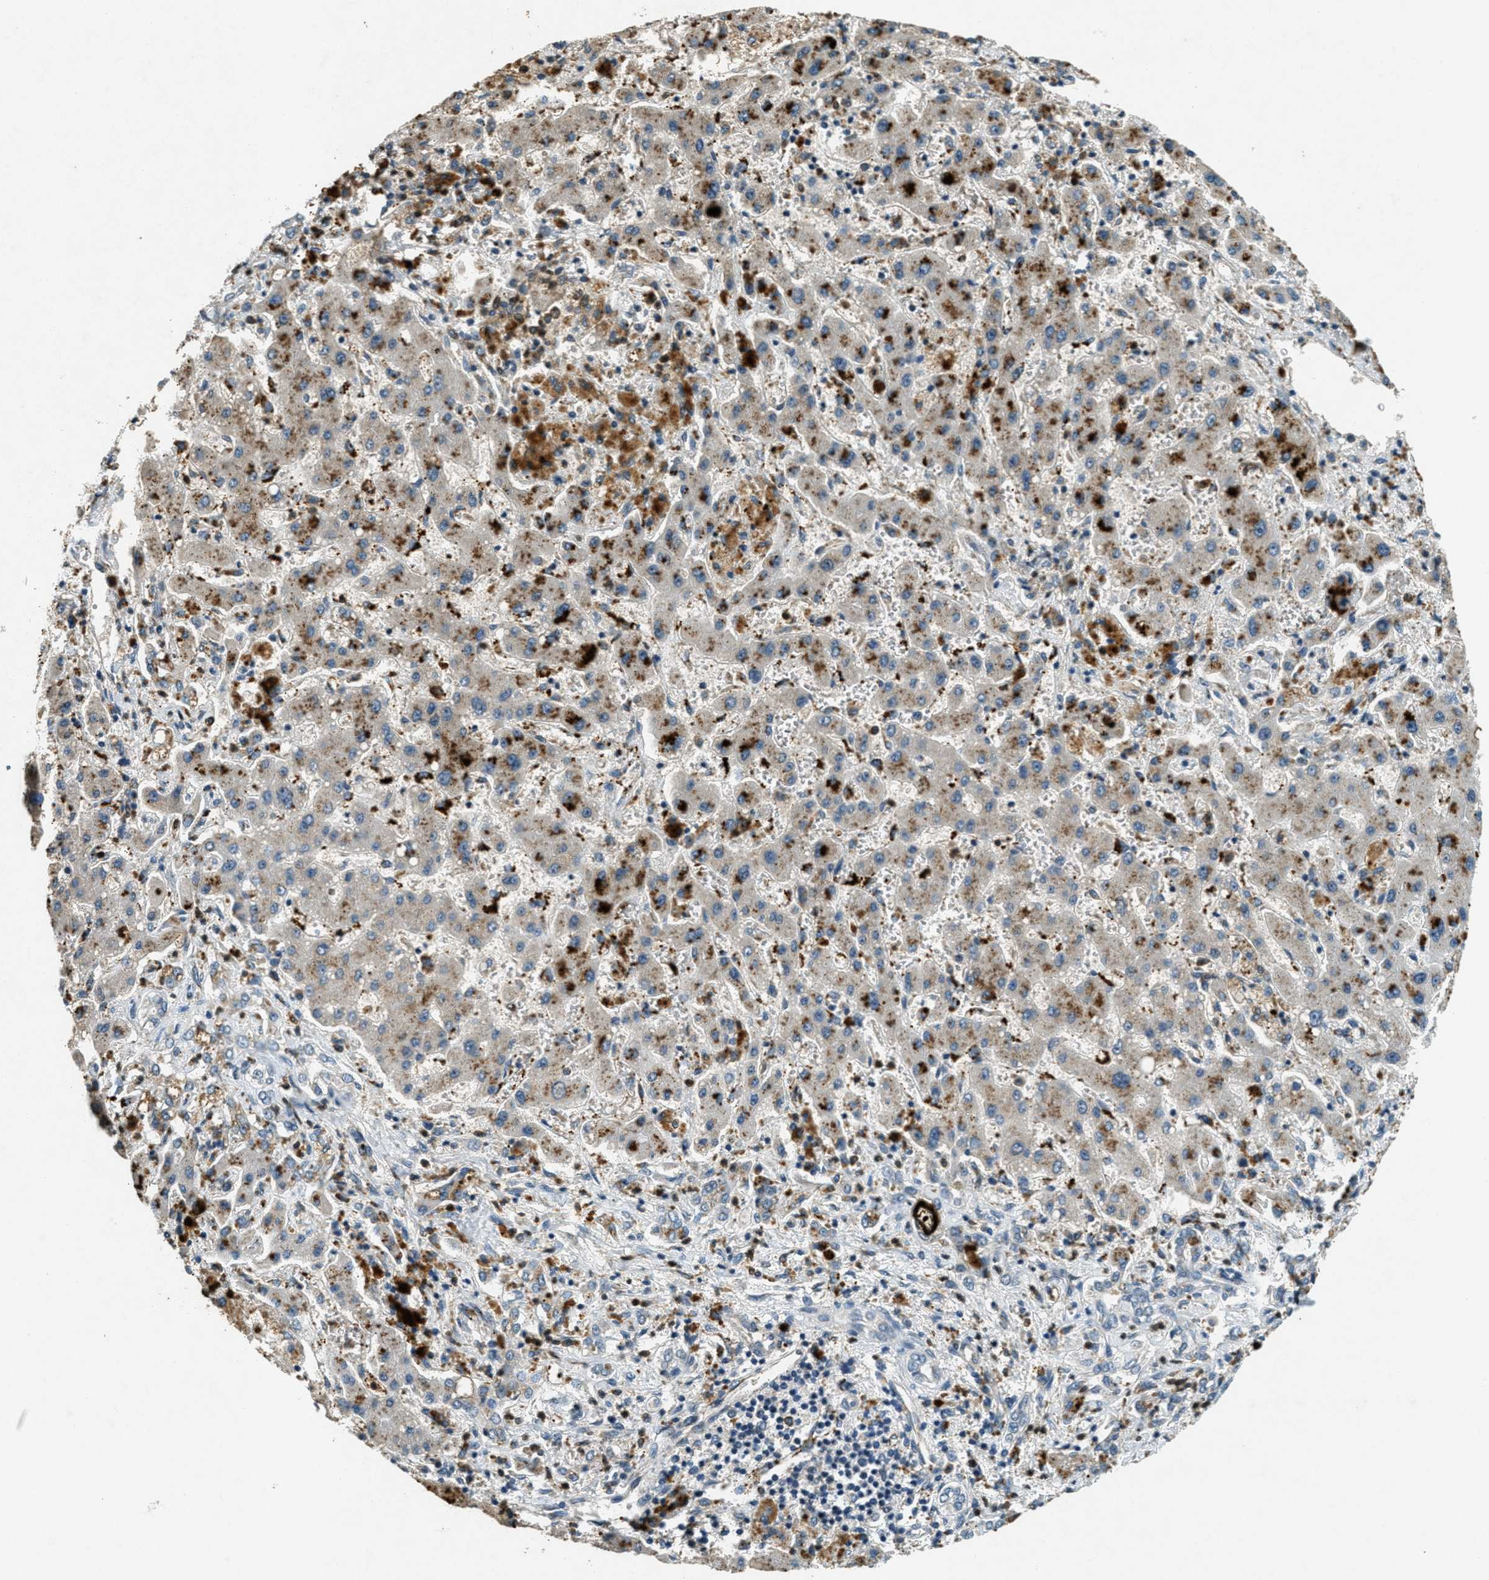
{"staining": {"intensity": "weak", "quantity": ">75%", "location": "cytoplasmic/membranous"}, "tissue": "liver cancer", "cell_type": "Tumor cells", "image_type": "cancer", "snomed": [{"axis": "morphology", "description": "Cholangiocarcinoma"}, {"axis": "topography", "description": "Liver"}], "caption": "High-magnification brightfield microscopy of liver cancer (cholangiocarcinoma) stained with DAB (brown) and counterstained with hematoxylin (blue). tumor cells exhibit weak cytoplasmic/membranous staining is identified in about>75% of cells.", "gene": "RAB3D", "patient": {"sex": "male", "age": 50}}